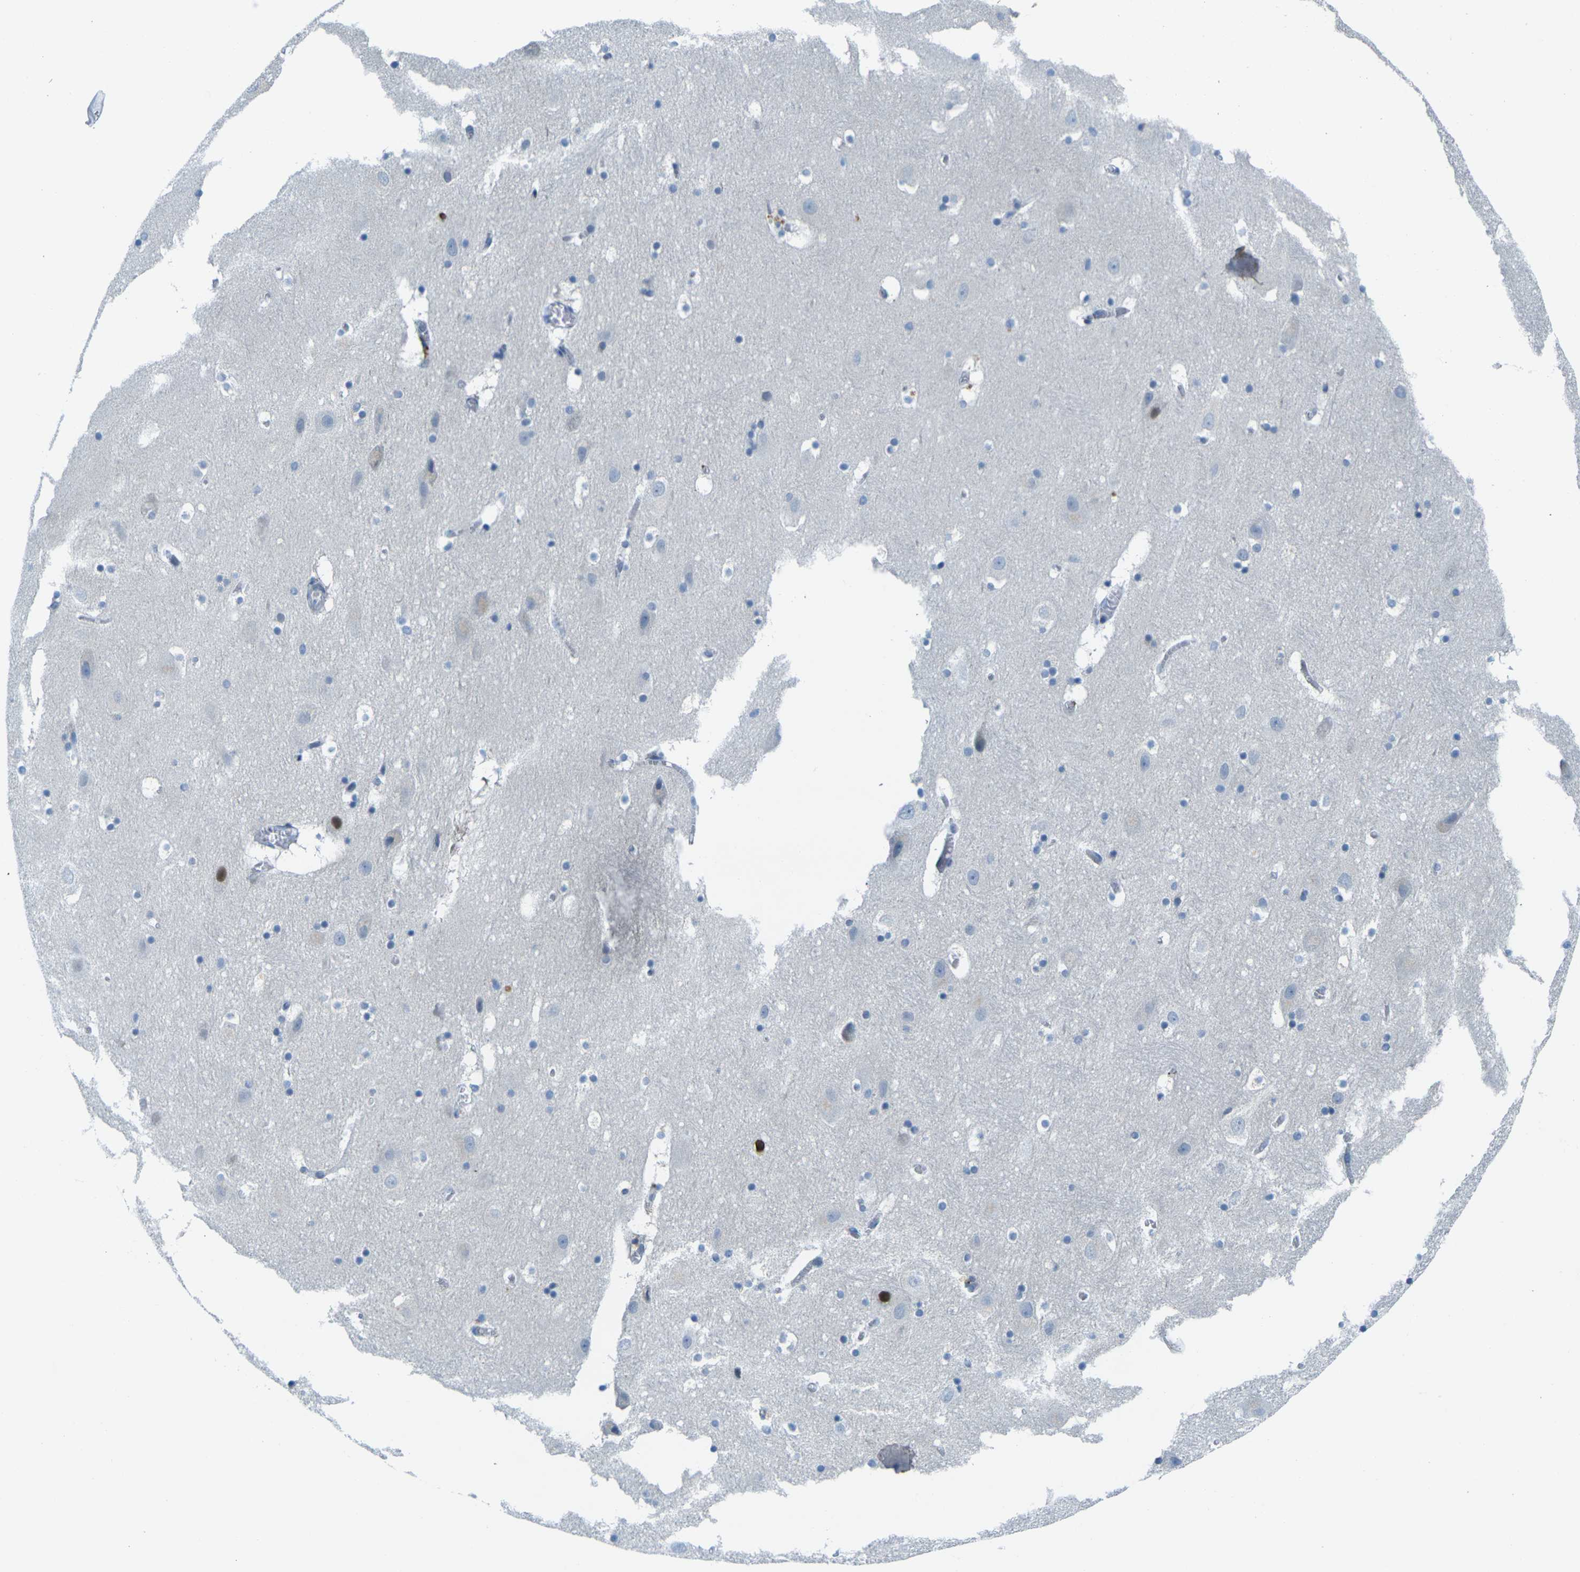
{"staining": {"intensity": "negative", "quantity": "none", "location": "none"}, "tissue": "hippocampus", "cell_type": "Glial cells", "image_type": "normal", "snomed": [{"axis": "morphology", "description": "Normal tissue, NOS"}, {"axis": "topography", "description": "Hippocampus"}], "caption": "Immunohistochemistry photomicrograph of normal hippocampus: human hippocampus stained with DAB (3,3'-diaminobenzidine) exhibits no significant protein positivity in glial cells.", "gene": "CD3D", "patient": {"sex": "male", "age": 45}}